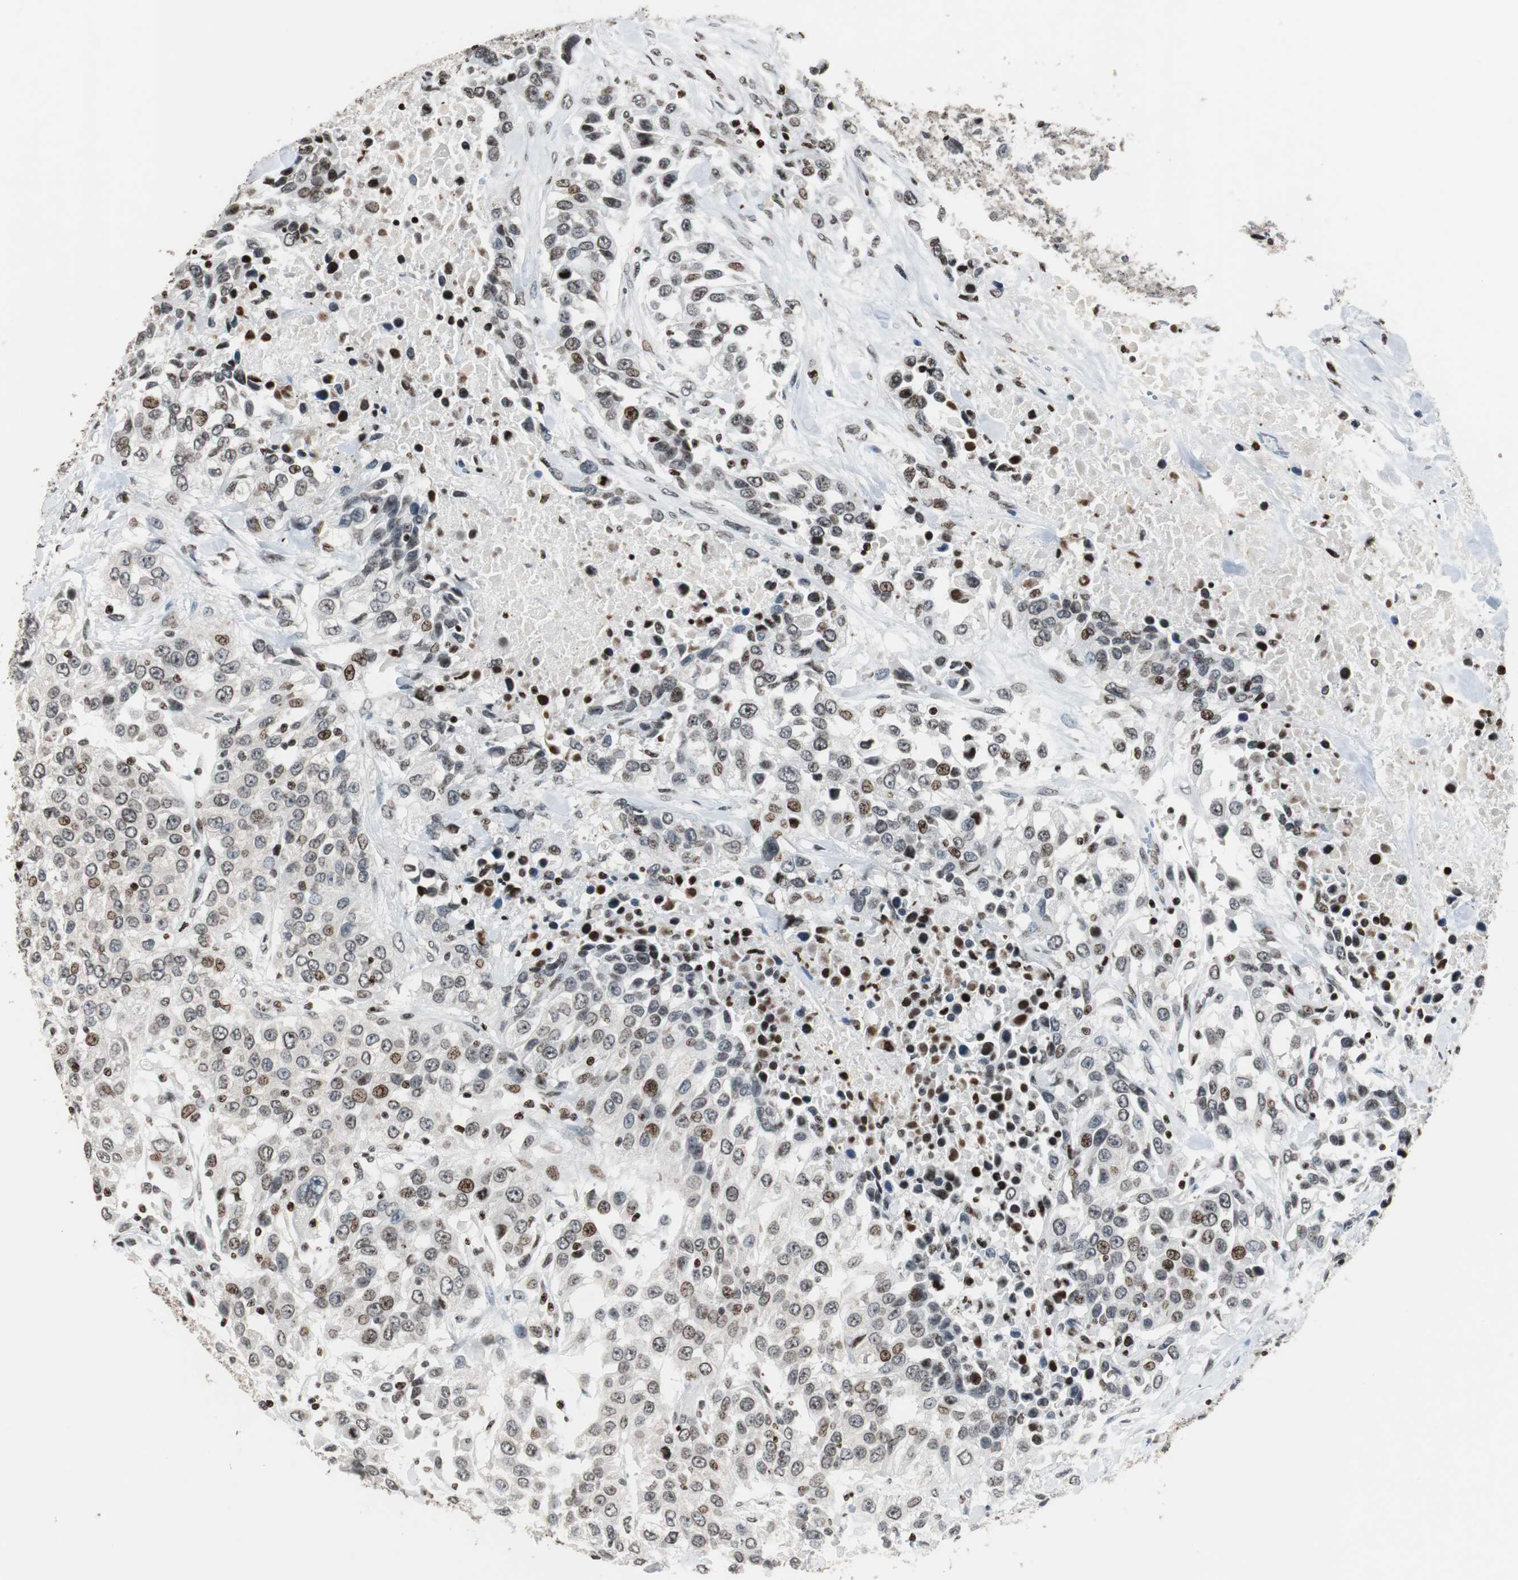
{"staining": {"intensity": "moderate", "quantity": "<25%", "location": "nuclear"}, "tissue": "urothelial cancer", "cell_type": "Tumor cells", "image_type": "cancer", "snomed": [{"axis": "morphology", "description": "Urothelial carcinoma, High grade"}, {"axis": "topography", "description": "Urinary bladder"}], "caption": "A low amount of moderate nuclear positivity is appreciated in about <25% of tumor cells in urothelial carcinoma (high-grade) tissue.", "gene": "PAXIP1", "patient": {"sex": "female", "age": 80}}